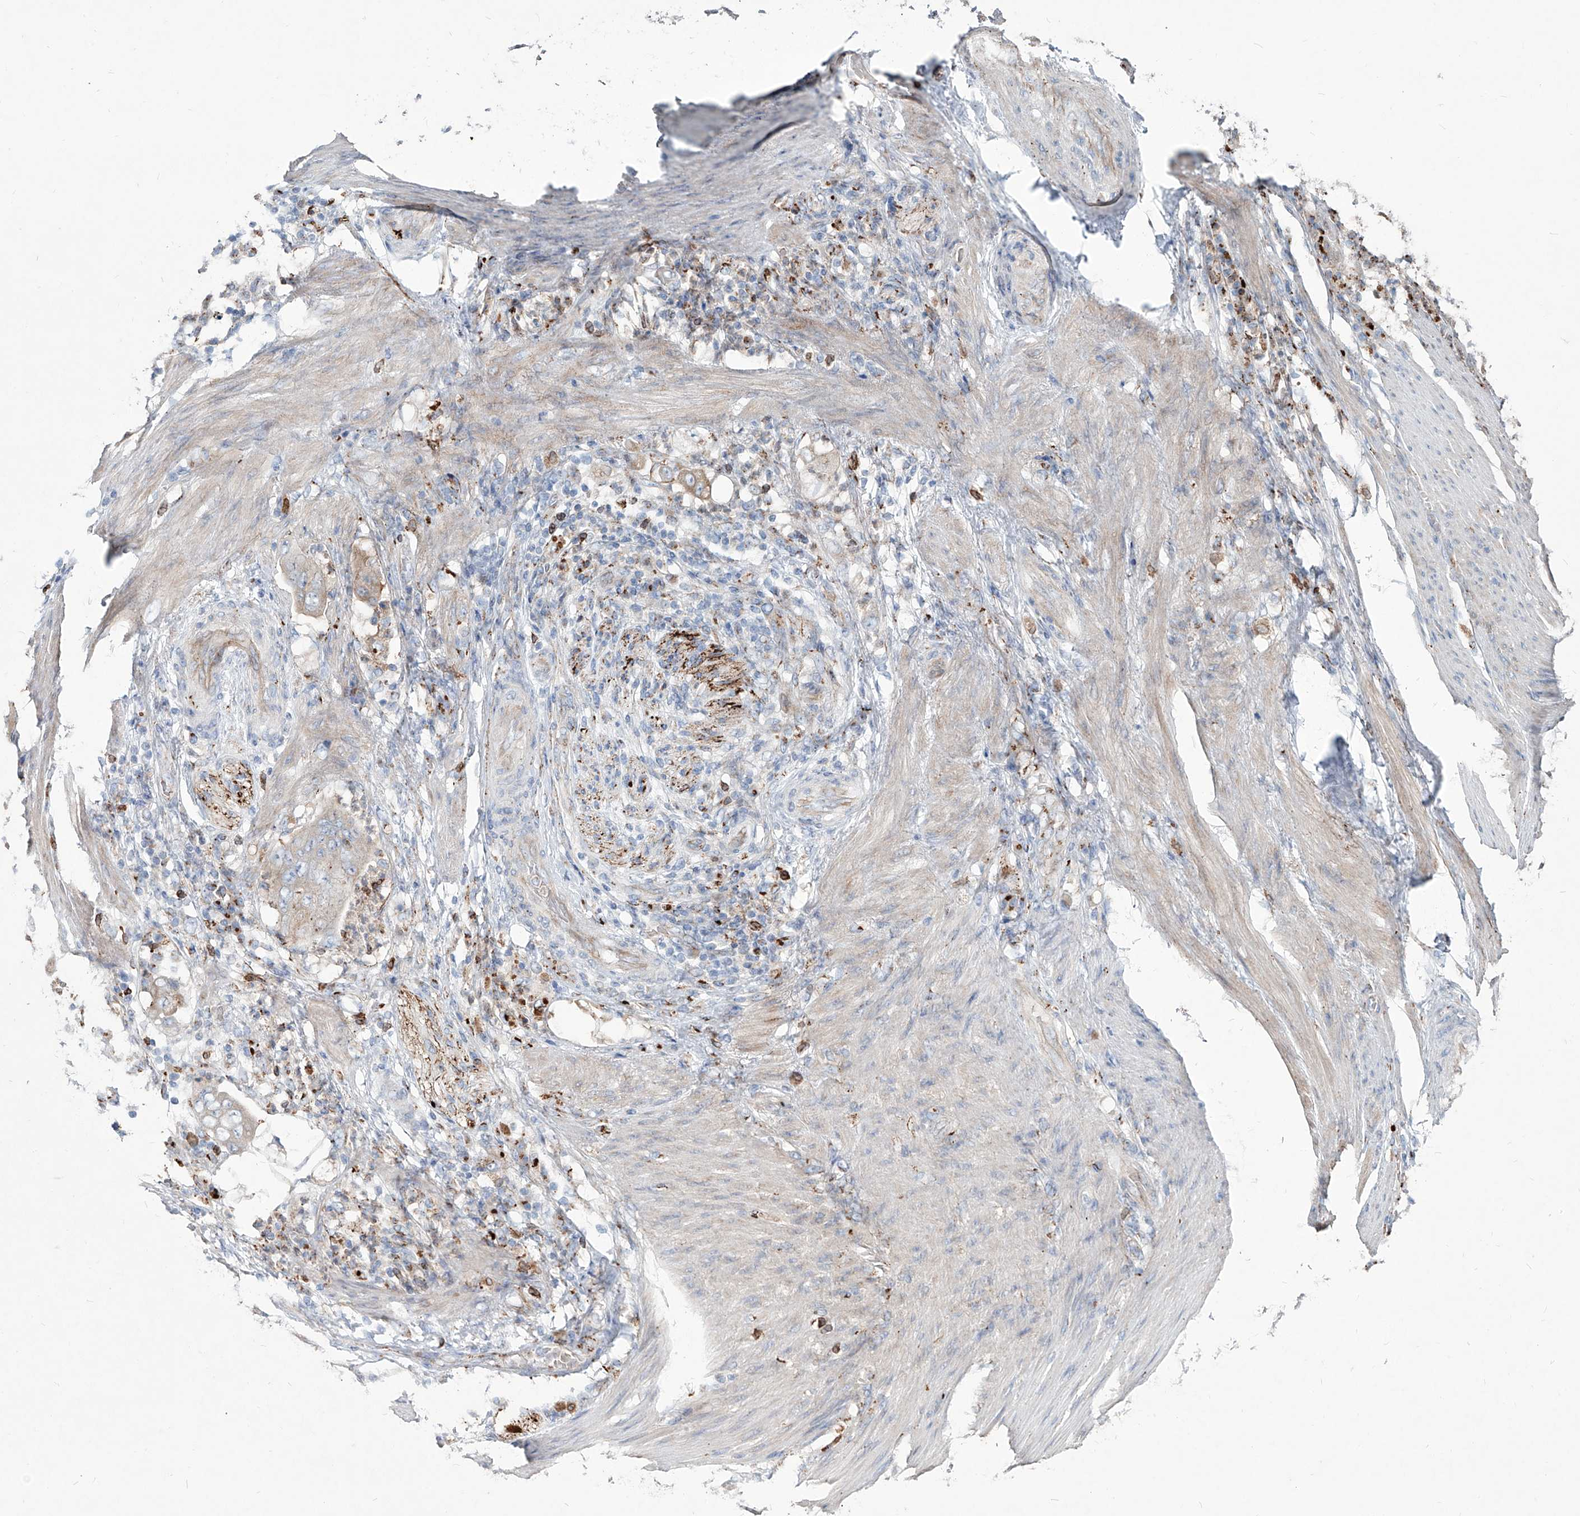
{"staining": {"intensity": "weak", "quantity": "25%-75%", "location": "cytoplasmic/membranous"}, "tissue": "stomach cancer", "cell_type": "Tumor cells", "image_type": "cancer", "snomed": [{"axis": "morphology", "description": "Adenocarcinoma, NOS"}, {"axis": "topography", "description": "Stomach"}], "caption": "A micrograph showing weak cytoplasmic/membranous expression in approximately 25%-75% of tumor cells in adenocarcinoma (stomach), as visualized by brown immunohistochemical staining.", "gene": "CDH5", "patient": {"sex": "female", "age": 73}}